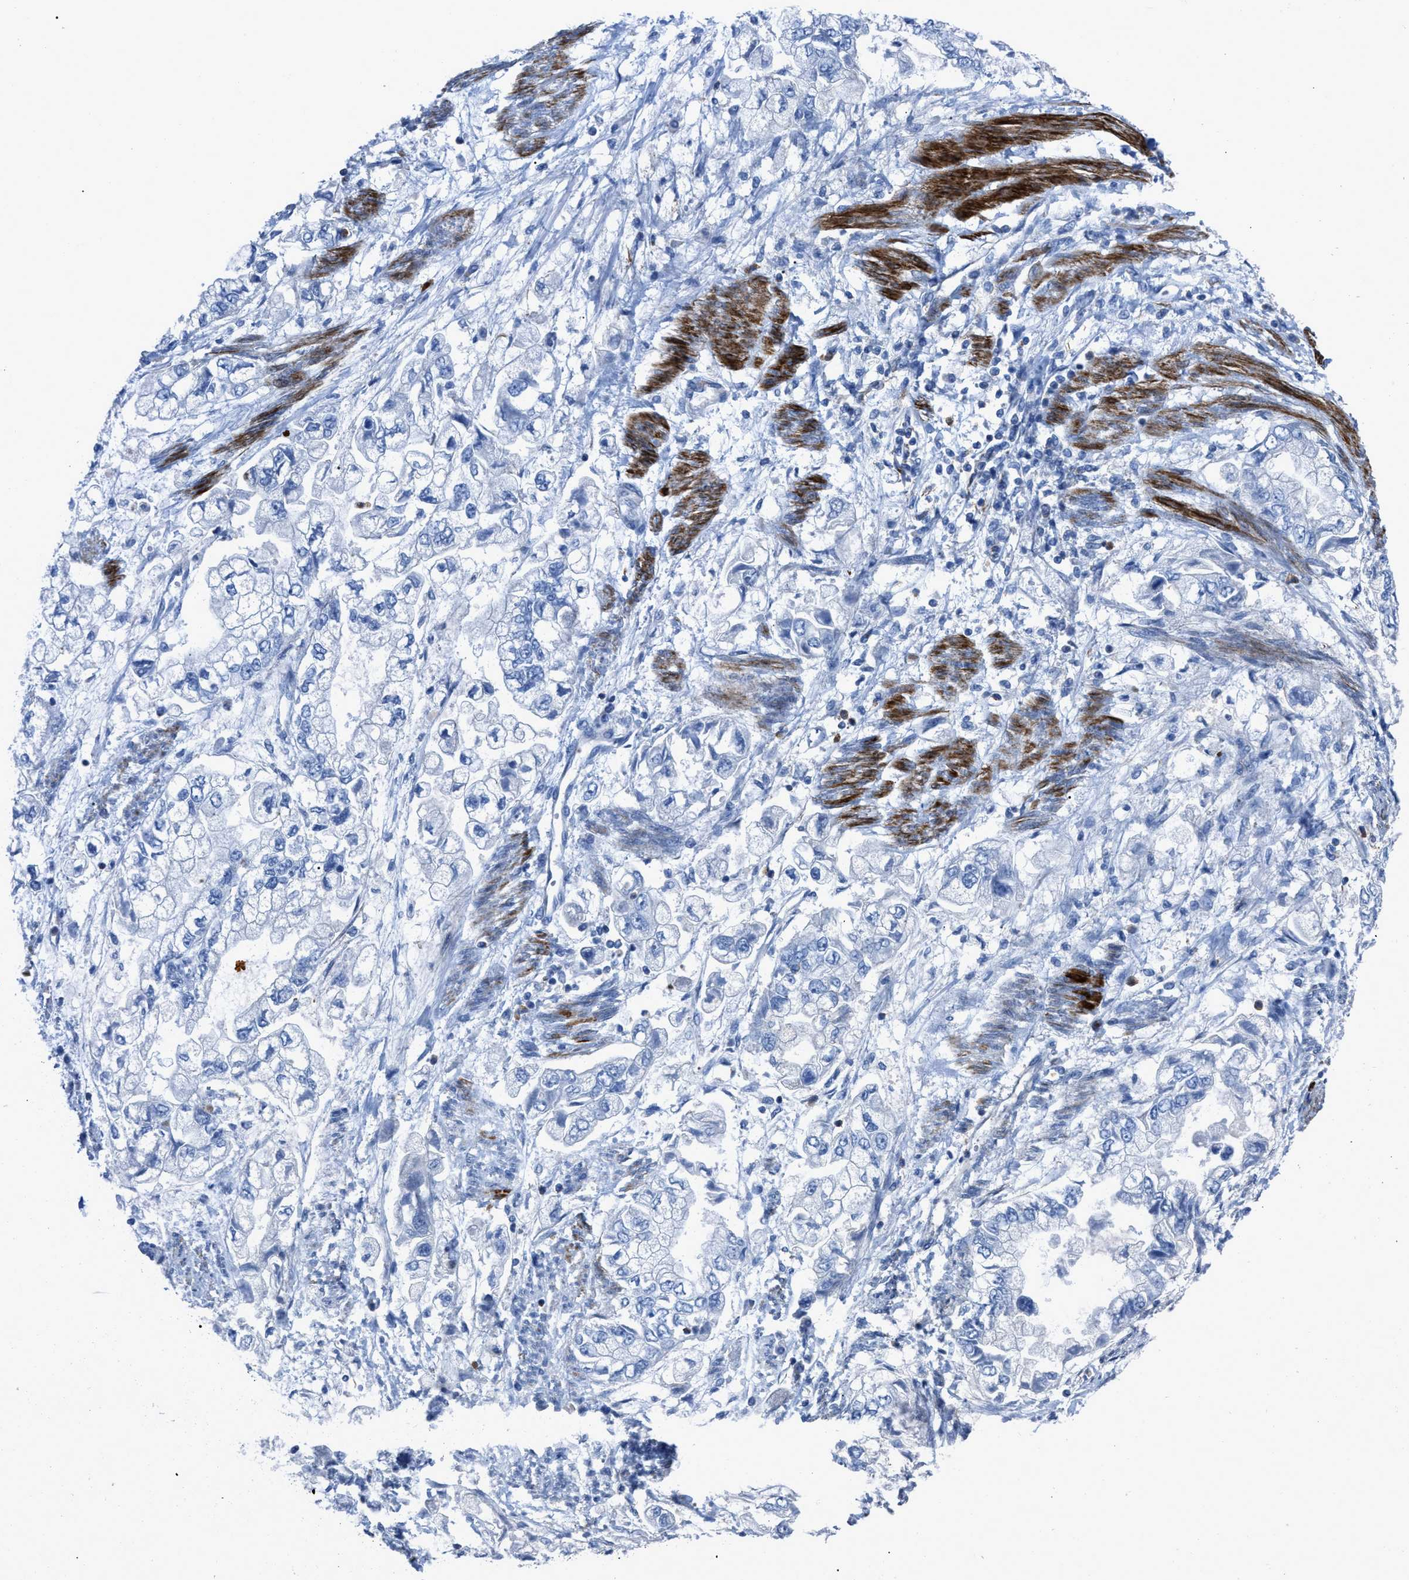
{"staining": {"intensity": "negative", "quantity": "none", "location": "none"}, "tissue": "stomach cancer", "cell_type": "Tumor cells", "image_type": "cancer", "snomed": [{"axis": "morphology", "description": "Normal tissue, NOS"}, {"axis": "morphology", "description": "Adenocarcinoma, NOS"}, {"axis": "topography", "description": "Stomach"}], "caption": "Image shows no significant protein staining in tumor cells of adenocarcinoma (stomach). (DAB immunohistochemistry, high magnification).", "gene": "PRMT2", "patient": {"sex": "male", "age": 62}}